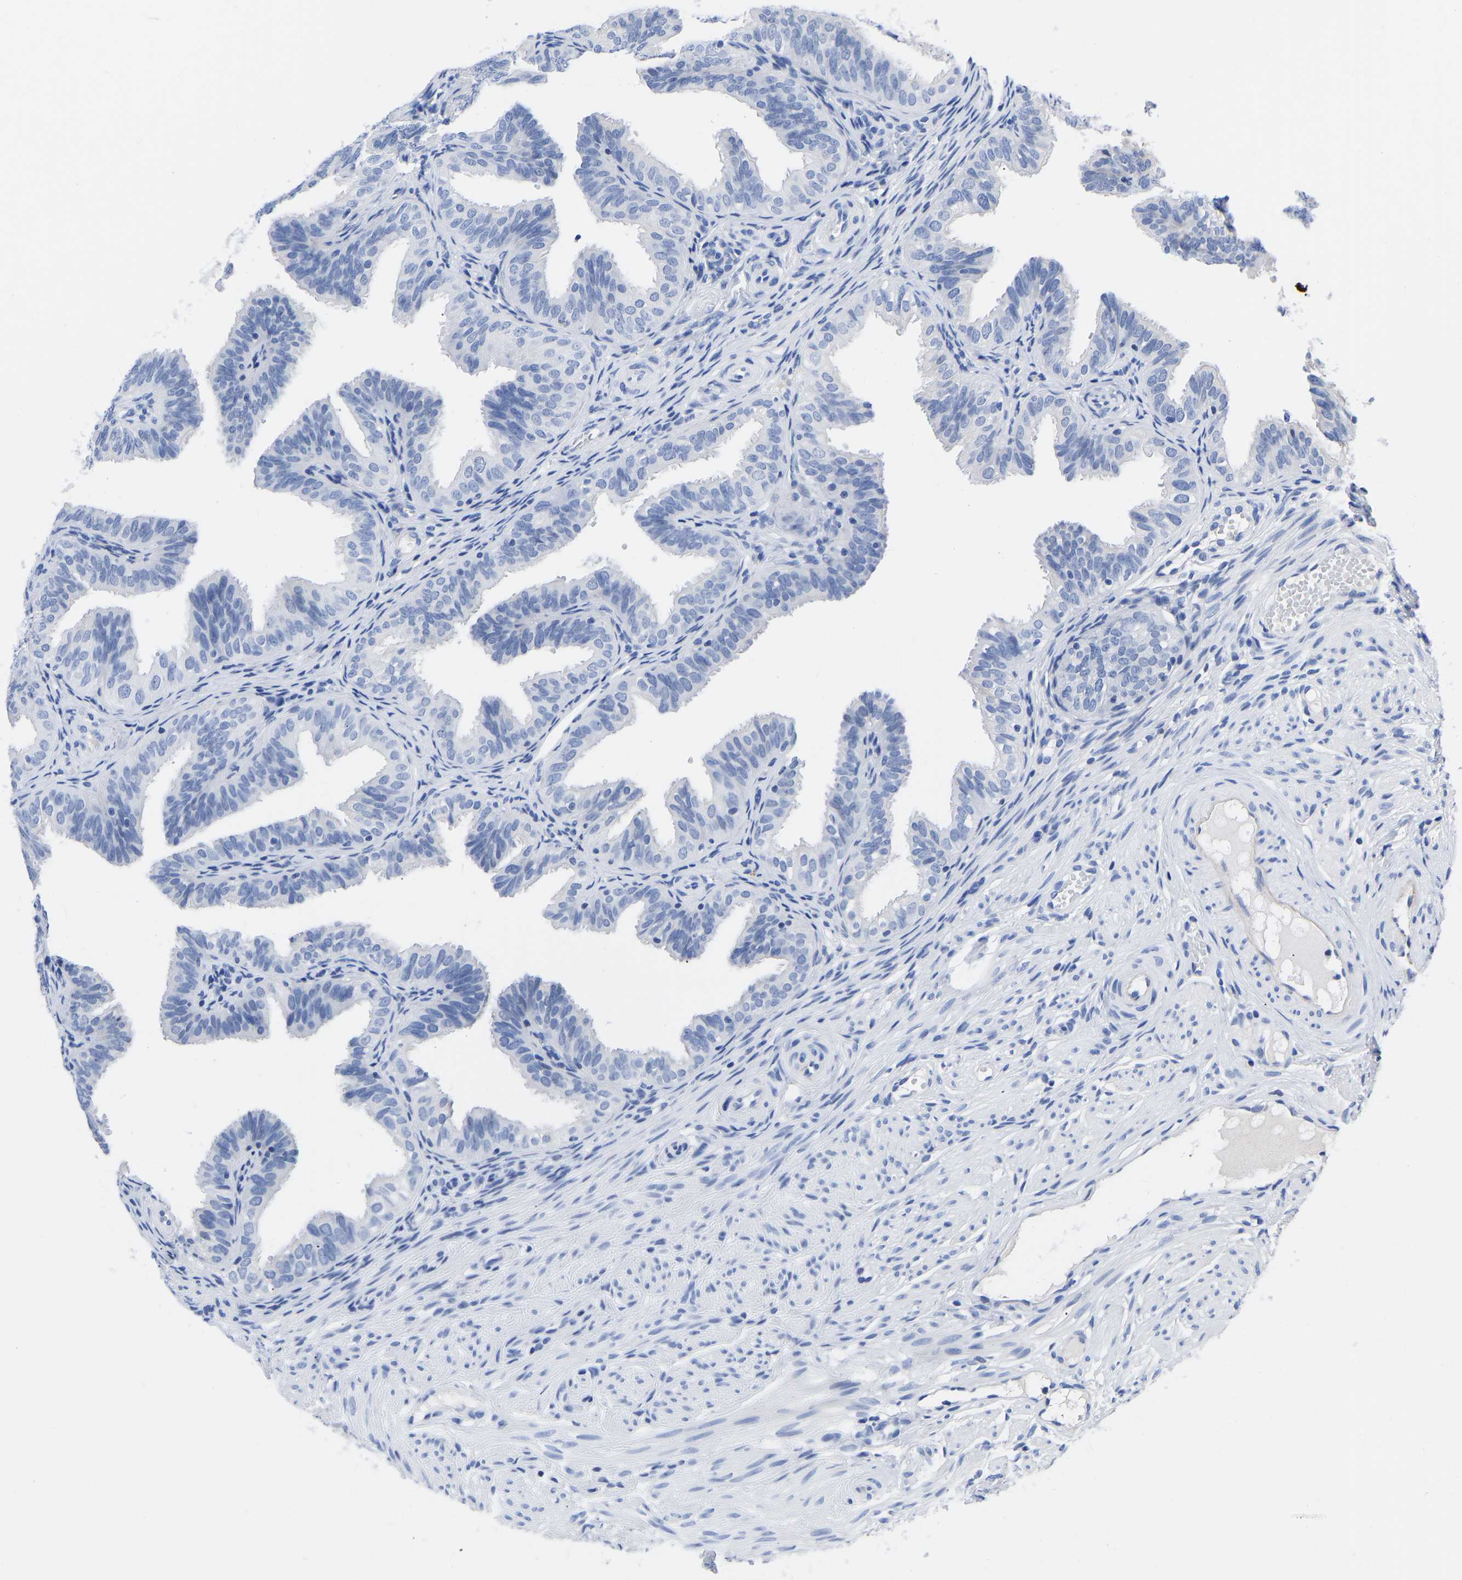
{"staining": {"intensity": "negative", "quantity": "none", "location": "none"}, "tissue": "fallopian tube", "cell_type": "Glandular cells", "image_type": "normal", "snomed": [{"axis": "morphology", "description": "Normal tissue, NOS"}, {"axis": "topography", "description": "Fallopian tube"}], "caption": "DAB (3,3'-diaminobenzidine) immunohistochemical staining of unremarkable human fallopian tube reveals no significant staining in glandular cells.", "gene": "GPA33", "patient": {"sex": "female", "age": 35}}